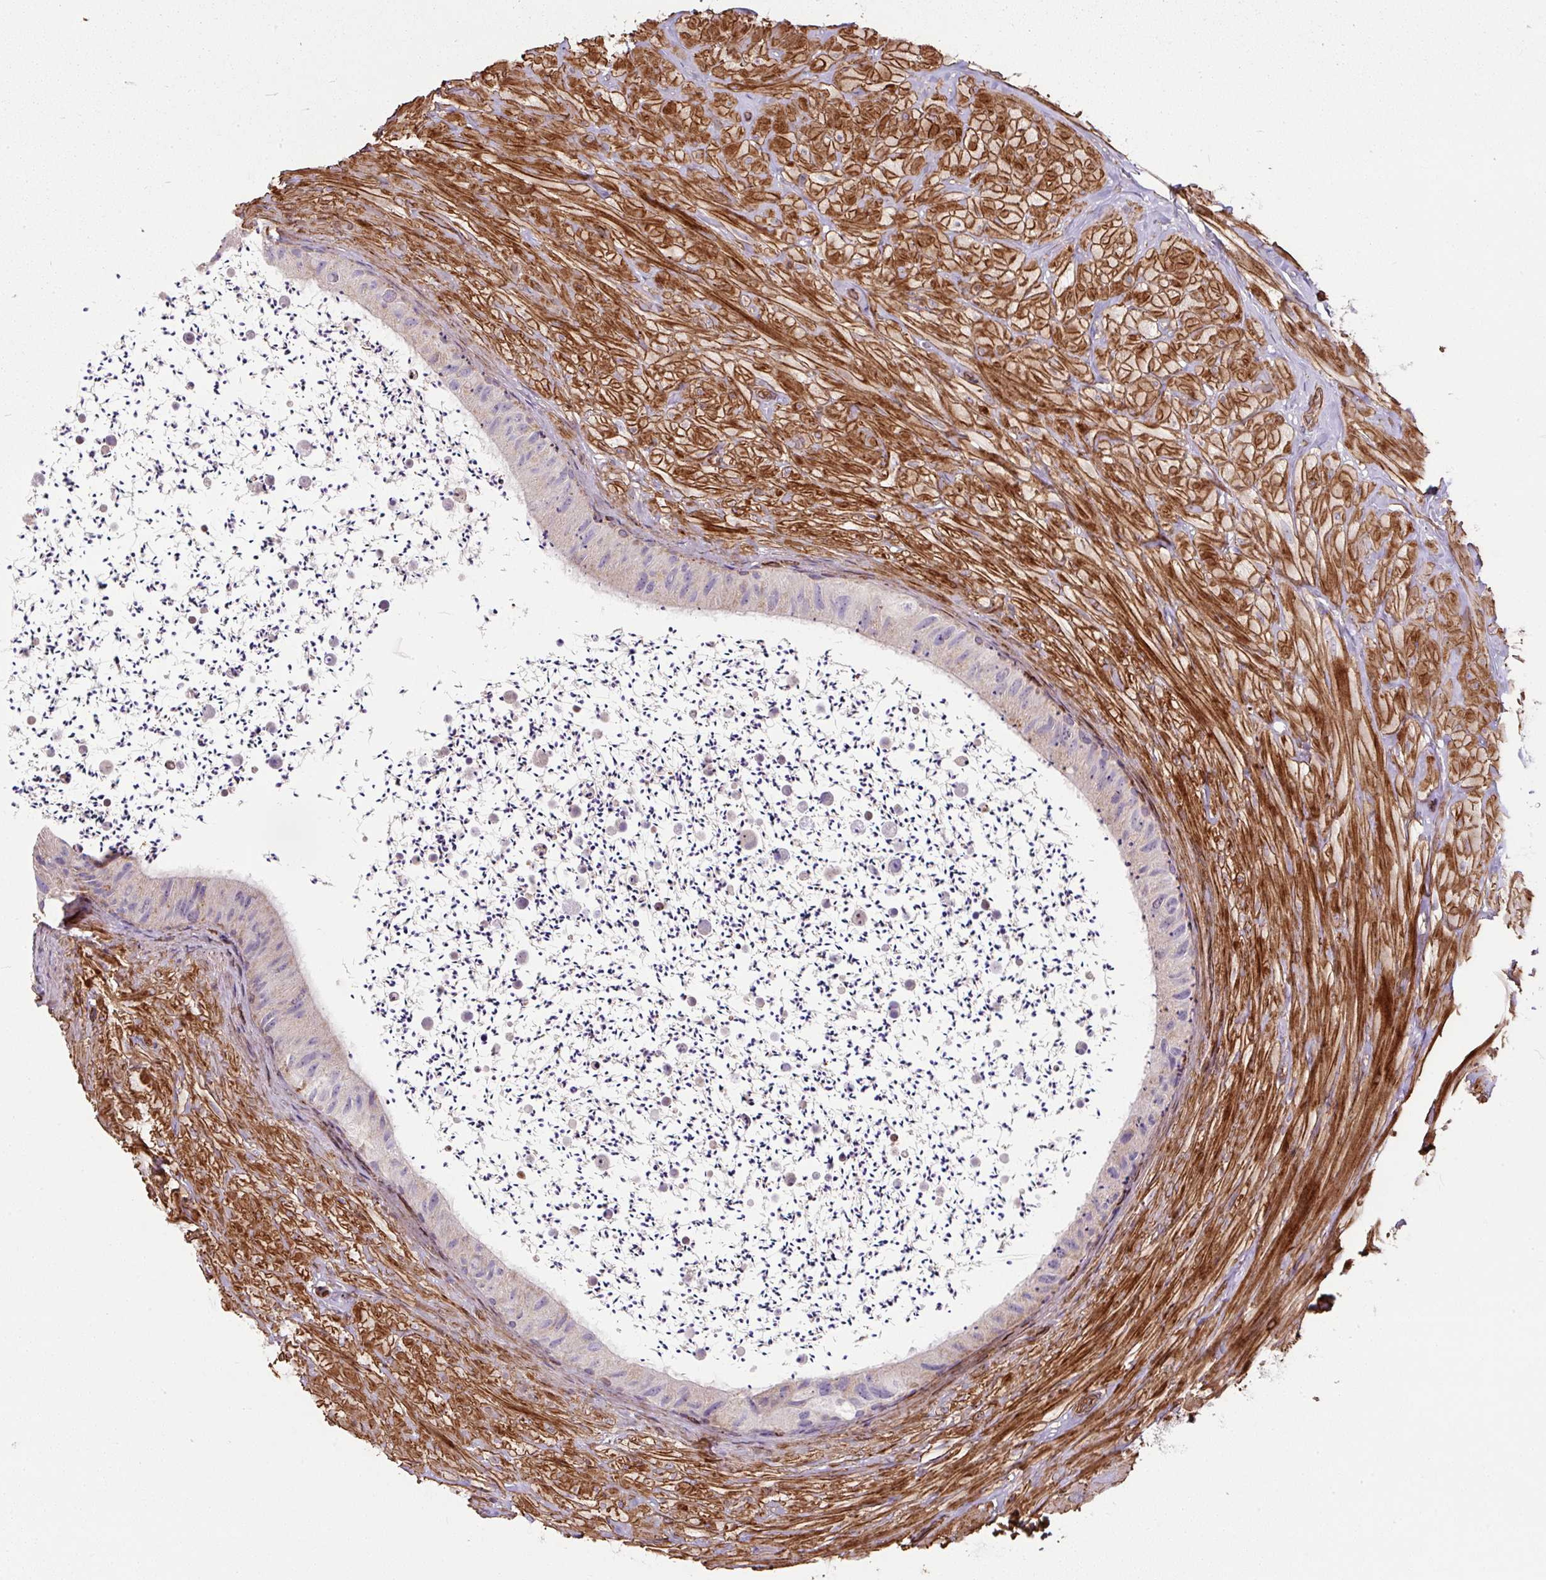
{"staining": {"intensity": "moderate", "quantity": "<25%", "location": "cytoplasmic/membranous"}, "tissue": "epididymis", "cell_type": "Glandular cells", "image_type": "normal", "snomed": [{"axis": "morphology", "description": "Normal tissue, NOS"}, {"axis": "topography", "description": "Epididymis"}, {"axis": "topography", "description": "Peripheral nerve tissue"}], "caption": "Immunohistochemistry micrograph of normal epididymis stained for a protein (brown), which demonstrates low levels of moderate cytoplasmic/membranous positivity in about <25% of glandular cells.", "gene": "ANKUB1", "patient": {"sex": "male", "age": 32}}